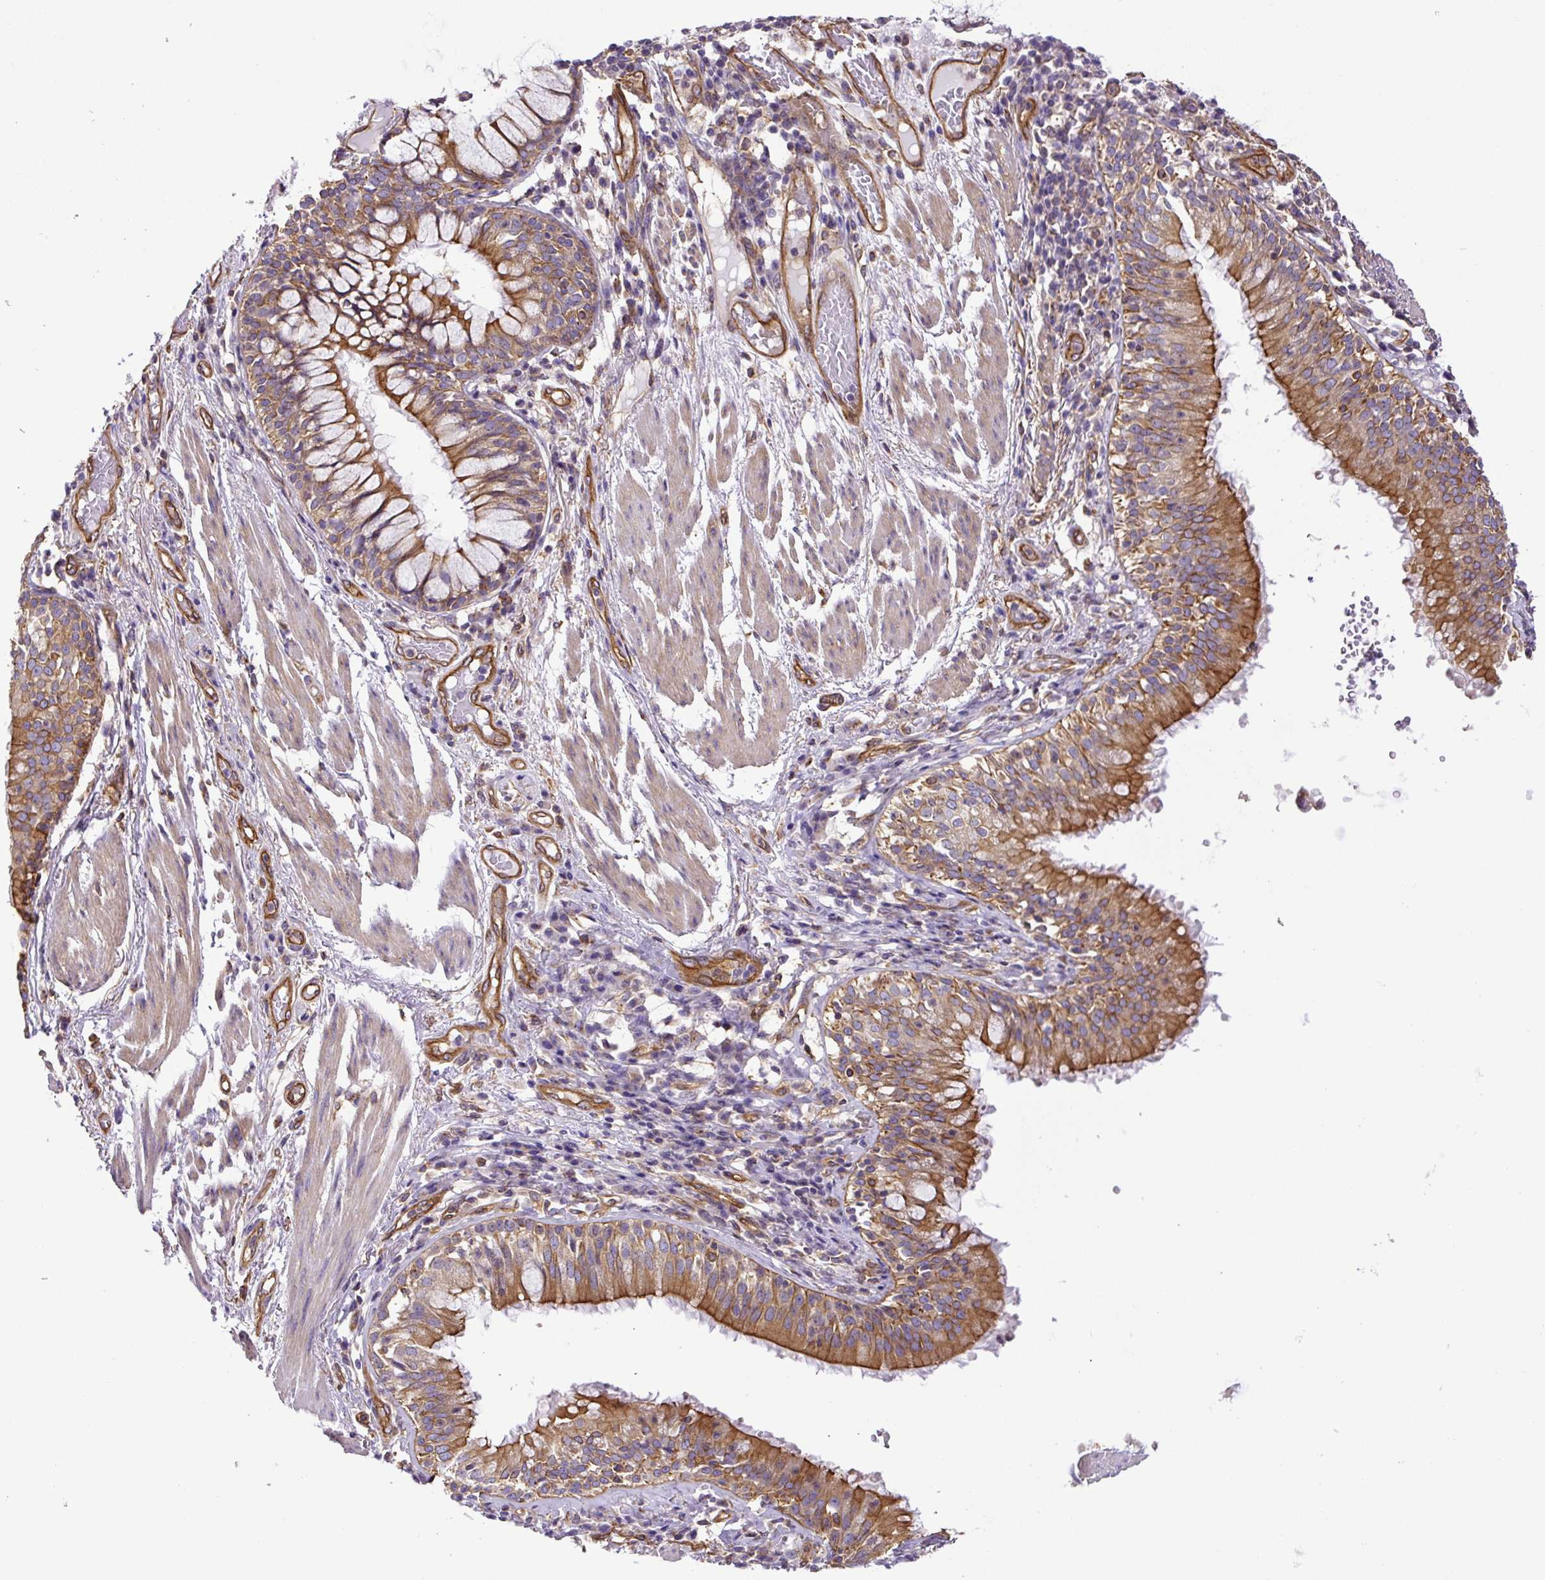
{"staining": {"intensity": "strong", "quantity": ">75%", "location": "cytoplasmic/membranous"}, "tissue": "adipose tissue", "cell_type": "Adipocytes", "image_type": "normal", "snomed": [{"axis": "morphology", "description": "Normal tissue, NOS"}, {"axis": "topography", "description": "Cartilage tissue"}, {"axis": "topography", "description": "Bronchus"}], "caption": "IHC (DAB) staining of unremarkable human adipose tissue exhibits strong cytoplasmic/membranous protein staining in about >75% of adipocytes. Using DAB (3,3'-diaminobenzidine) (brown) and hematoxylin (blue) stains, captured at high magnification using brightfield microscopy.", "gene": "DCTN1", "patient": {"sex": "male", "age": 56}}